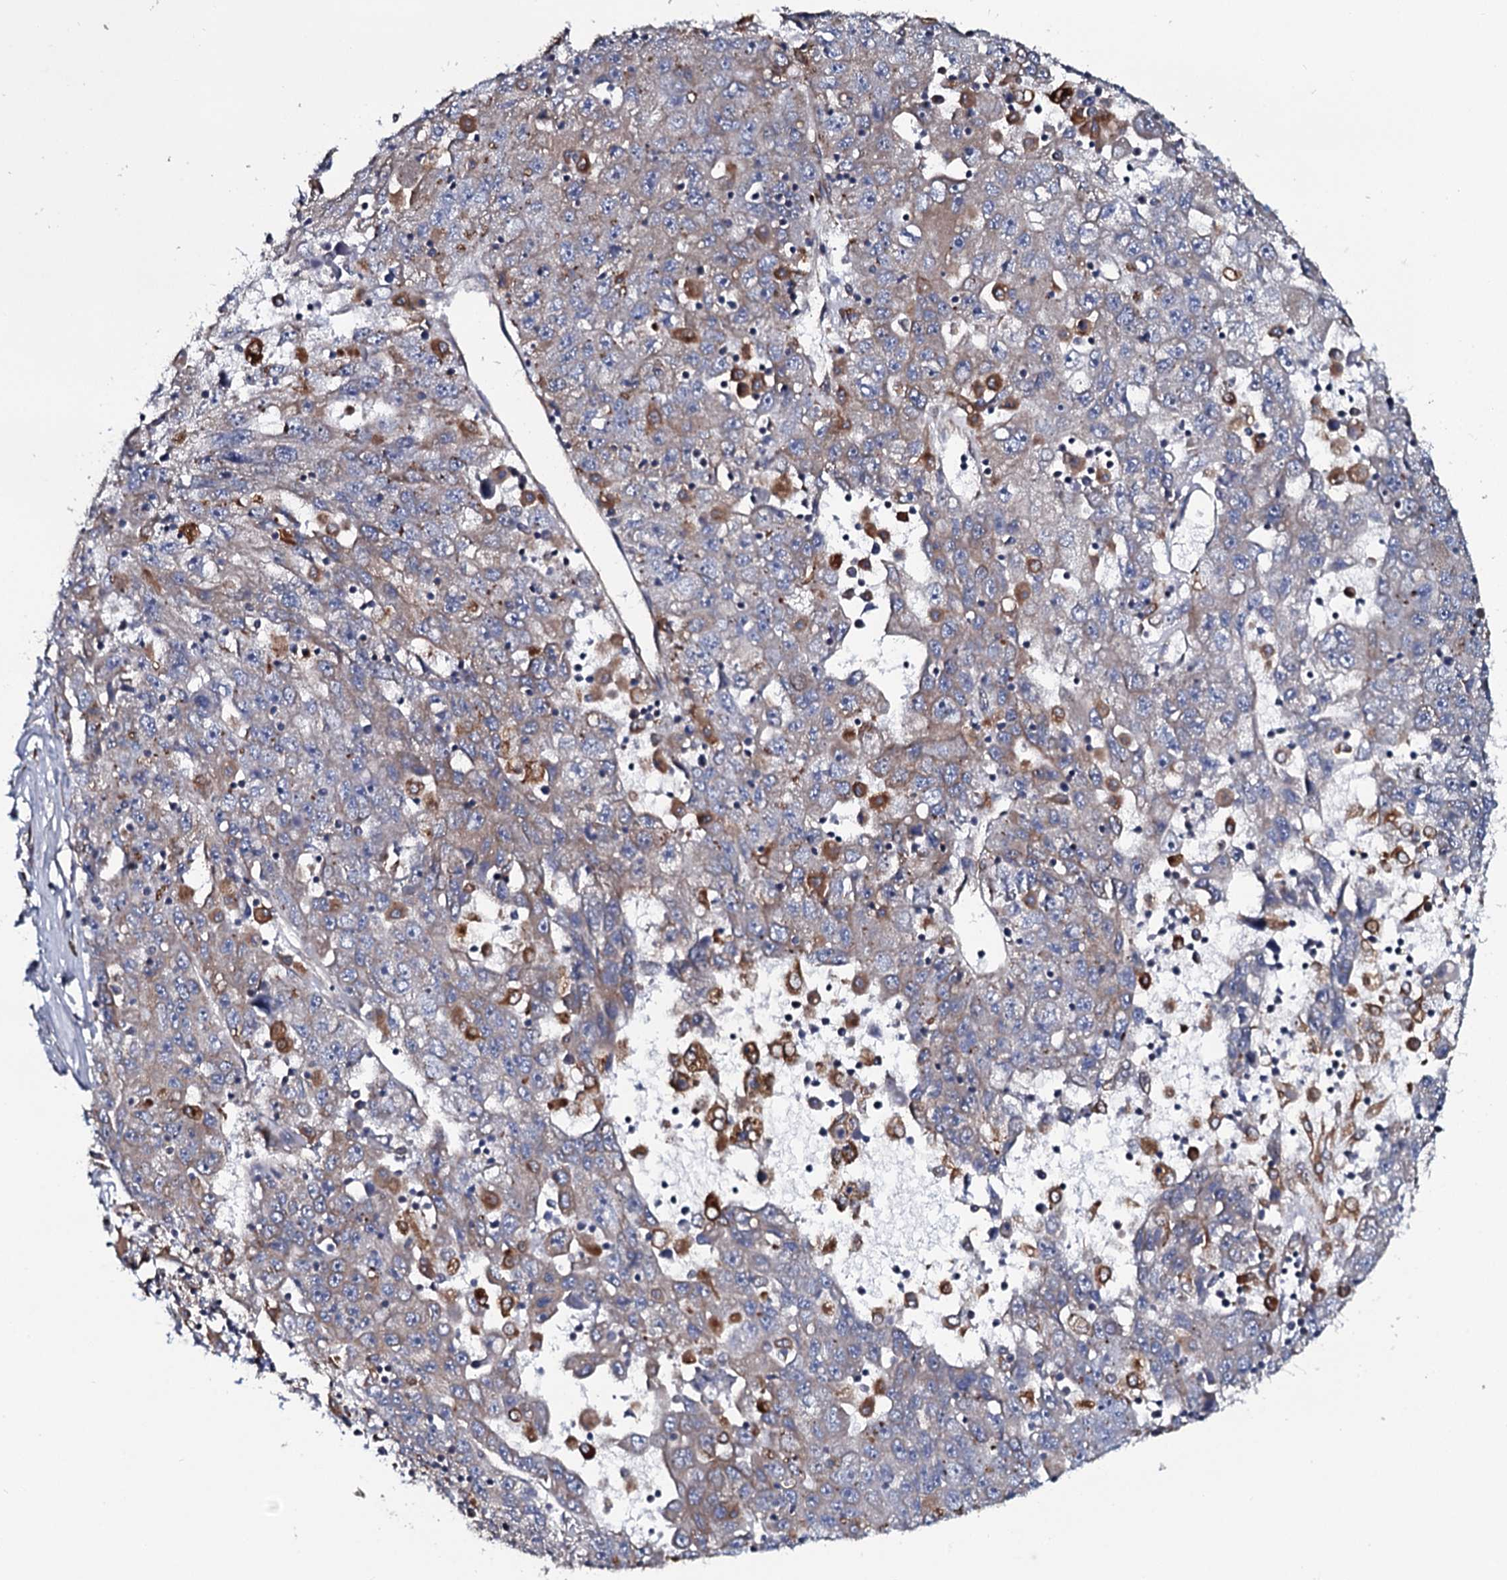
{"staining": {"intensity": "weak", "quantity": "<25%", "location": "cytoplasmic/membranous"}, "tissue": "liver cancer", "cell_type": "Tumor cells", "image_type": "cancer", "snomed": [{"axis": "morphology", "description": "Carcinoma, Hepatocellular, NOS"}, {"axis": "topography", "description": "Liver"}], "caption": "There is no significant positivity in tumor cells of hepatocellular carcinoma (liver).", "gene": "TMEM151A", "patient": {"sex": "male", "age": 49}}